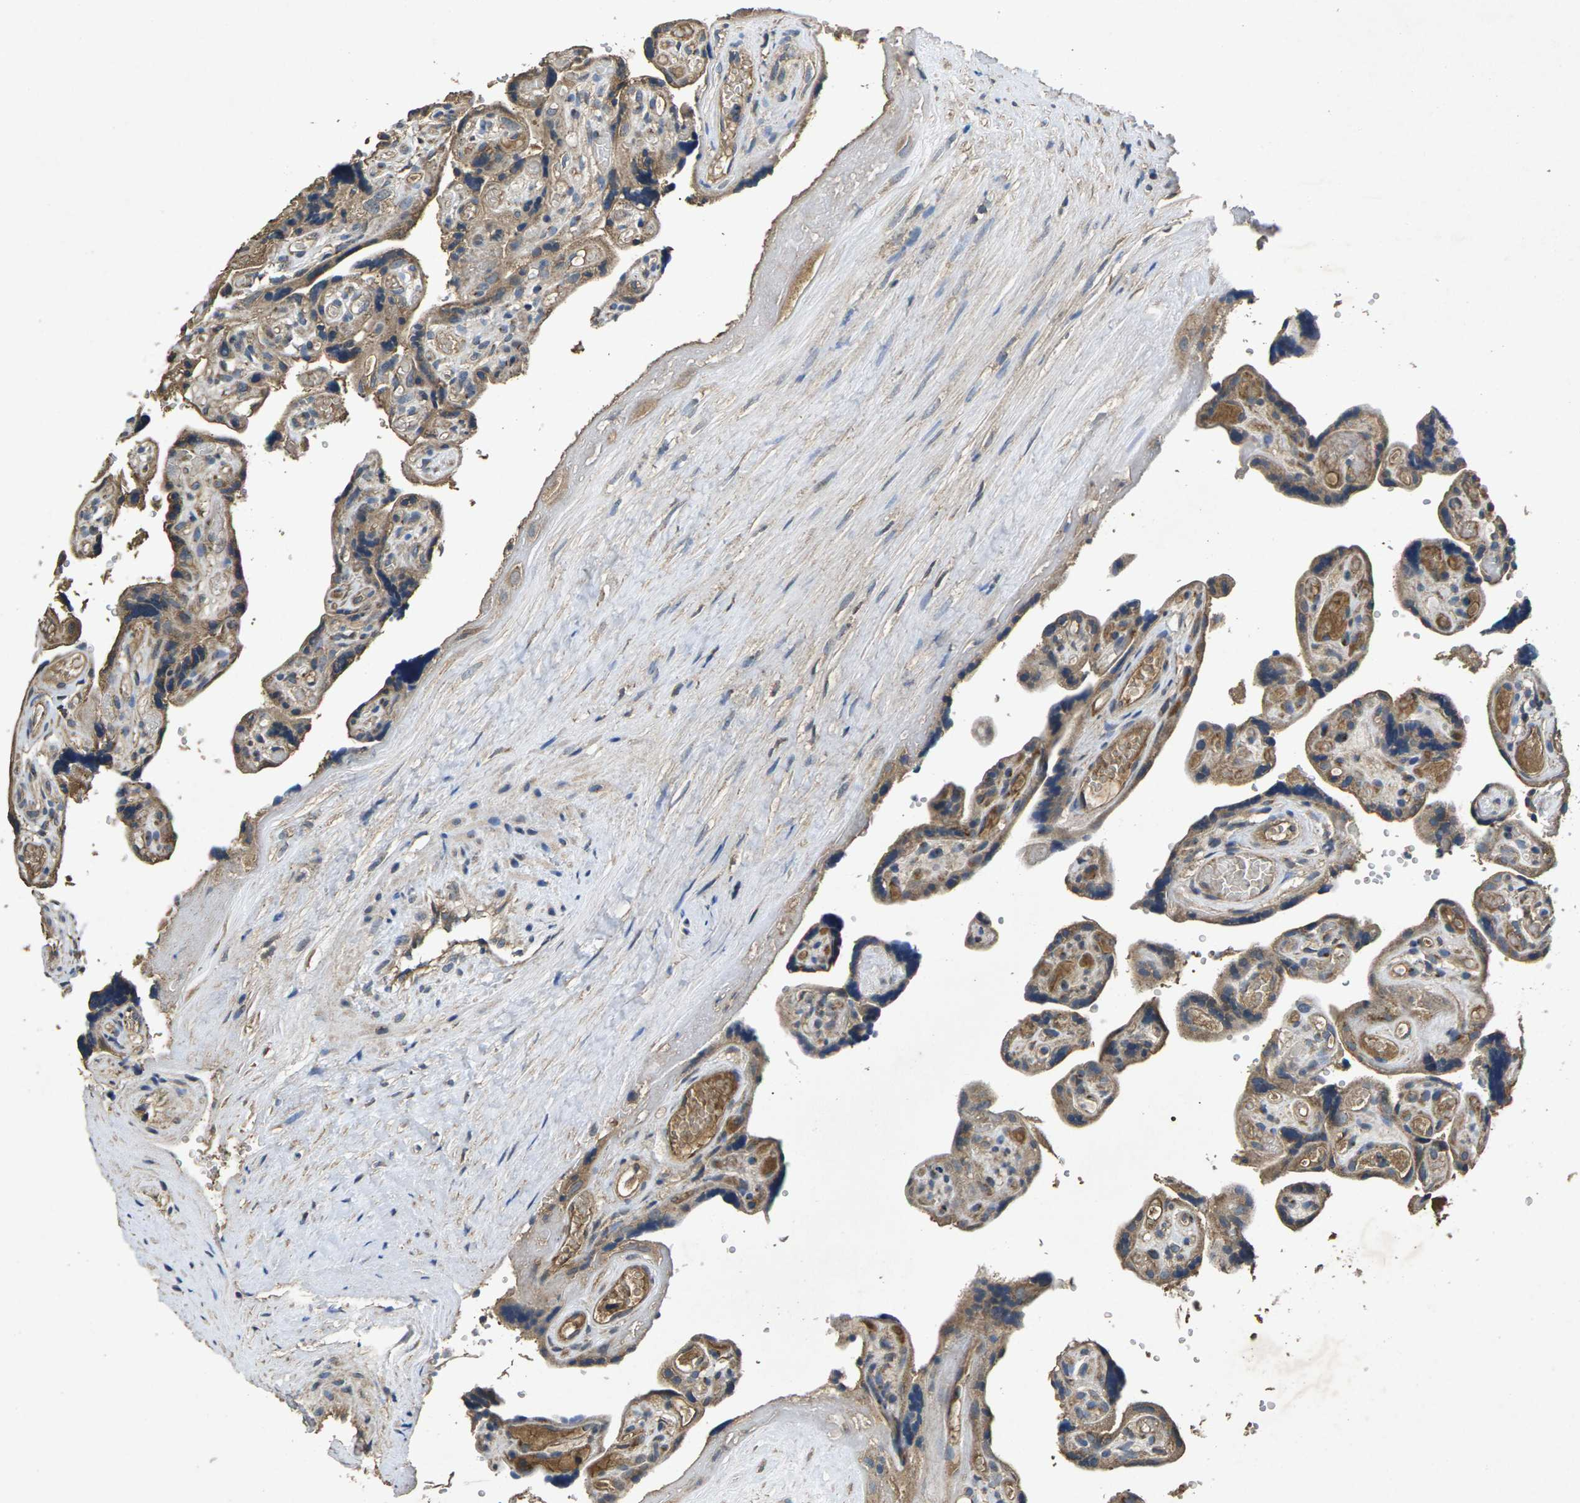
{"staining": {"intensity": "moderate", "quantity": ">75%", "location": "cytoplasmic/membranous"}, "tissue": "placenta", "cell_type": "Decidual cells", "image_type": "normal", "snomed": [{"axis": "morphology", "description": "Normal tissue, NOS"}, {"axis": "topography", "description": "Placenta"}], "caption": "Moderate cytoplasmic/membranous protein expression is present in about >75% of decidual cells in placenta. Using DAB (brown) and hematoxylin (blue) stains, captured at high magnification using brightfield microscopy.", "gene": "B4GAT1", "patient": {"sex": "female", "age": 30}}